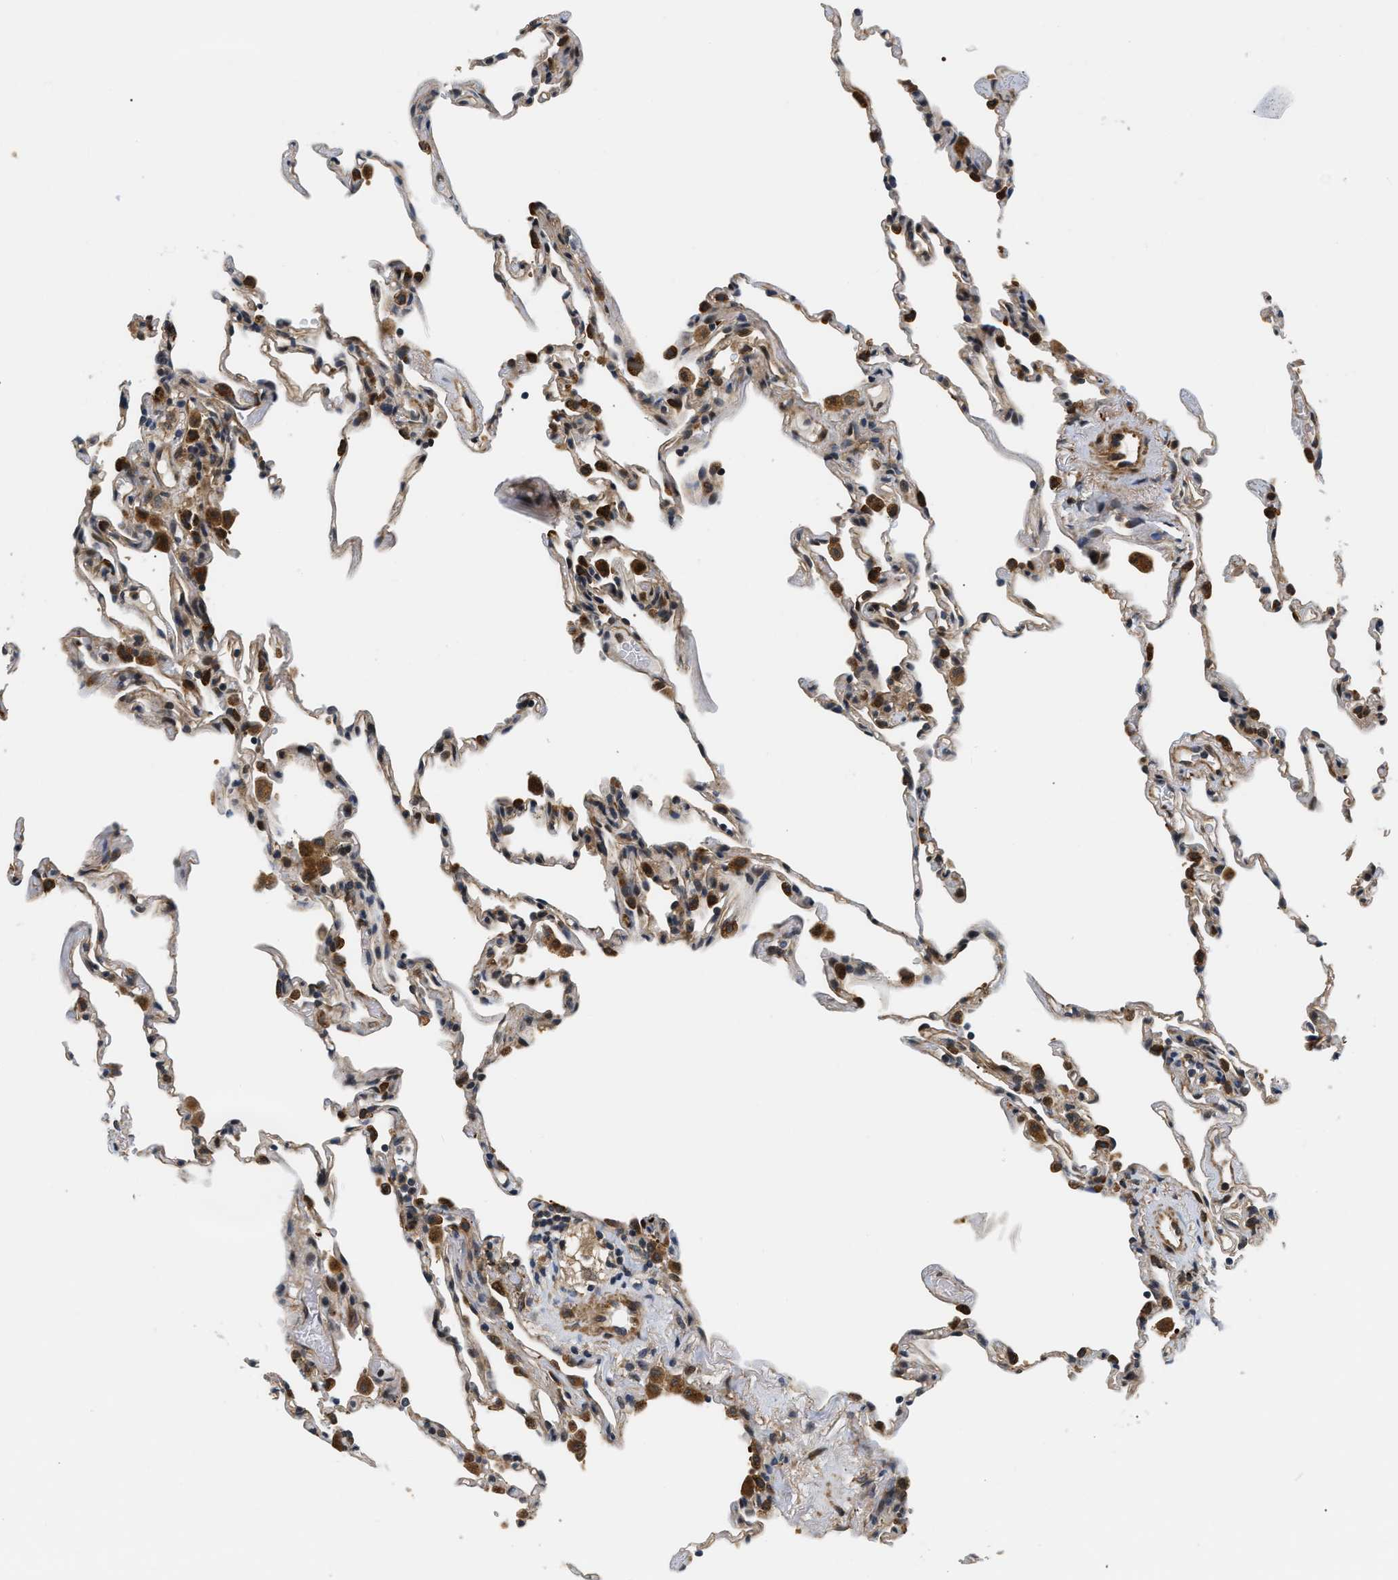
{"staining": {"intensity": "moderate", "quantity": "<25%", "location": "cytoplasmic/membranous"}, "tissue": "lung", "cell_type": "Alveolar cells", "image_type": "normal", "snomed": [{"axis": "morphology", "description": "Normal tissue, NOS"}, {"axis": "topography", "description": "Lung"}], "caption": "This micrograph shows IHC staining of benign human lung, with low moderate cytoplasmic/membranous expression in about <25% of alveolar cells.", "gene": "LARP6", "patient": {"sex": "male", "age": 59}}